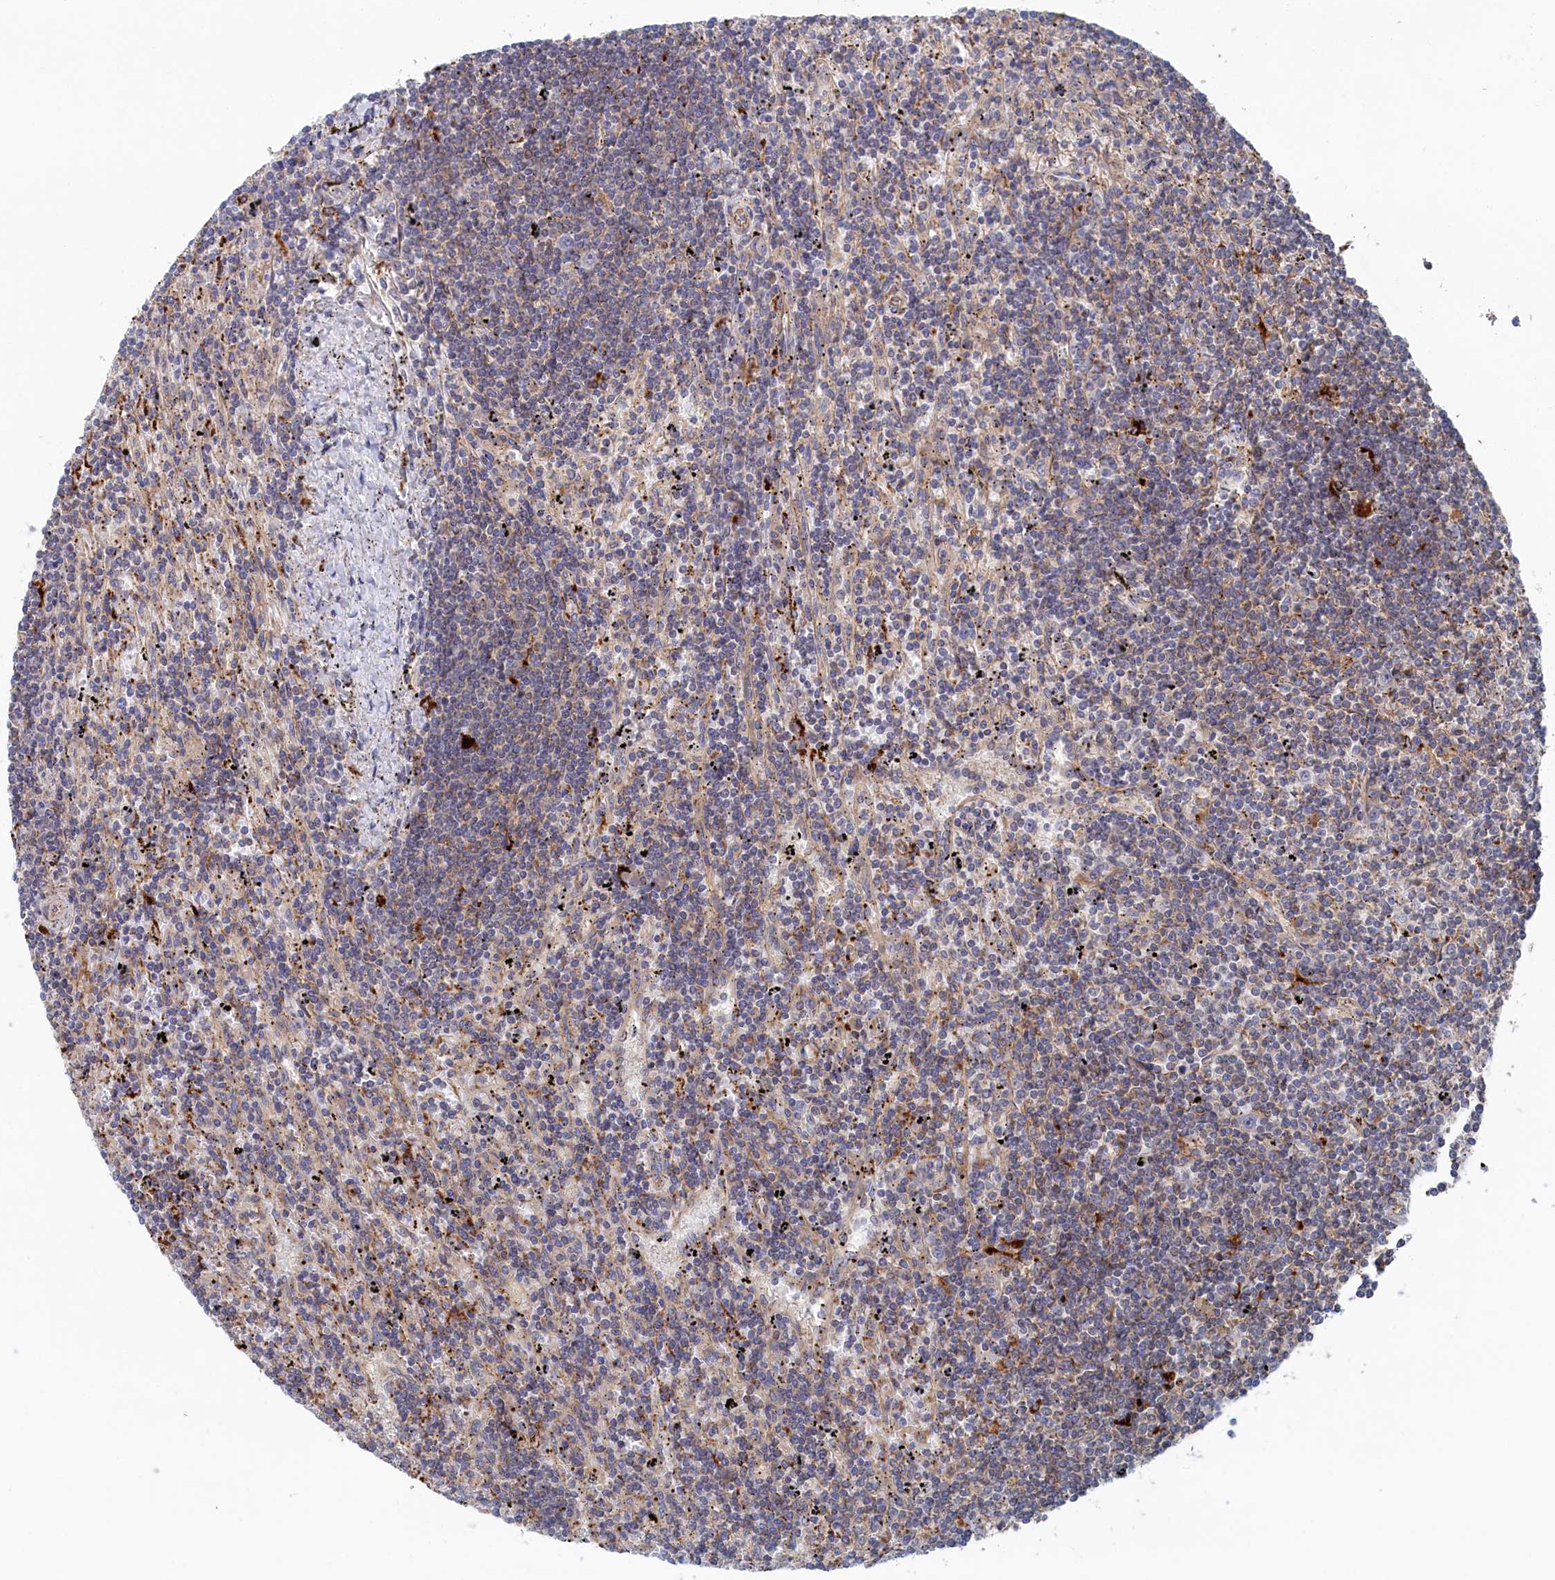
{"staining": {"intensity": "negative", "quantity": "none", "location": "none"}, "tissue": "lymphoma", "cell_type": "Tumor cells", "image_type": "cancer", "snomed": [{"axis": "morphology", "description": "Malignant lymphoma, non-Hodgkin's type, Low grade"}, {"axis": "topography", "description": "Spleen"}], "caption": "This is a histopathology image of immunohistochemistry (IHC) staining of malignant lymphoma, non-Hodgkin's type (low-grade), which shows no staining in tumor cells.", "gene": "FILIP1L", "patient": {"sex": "male", "age": 76}}